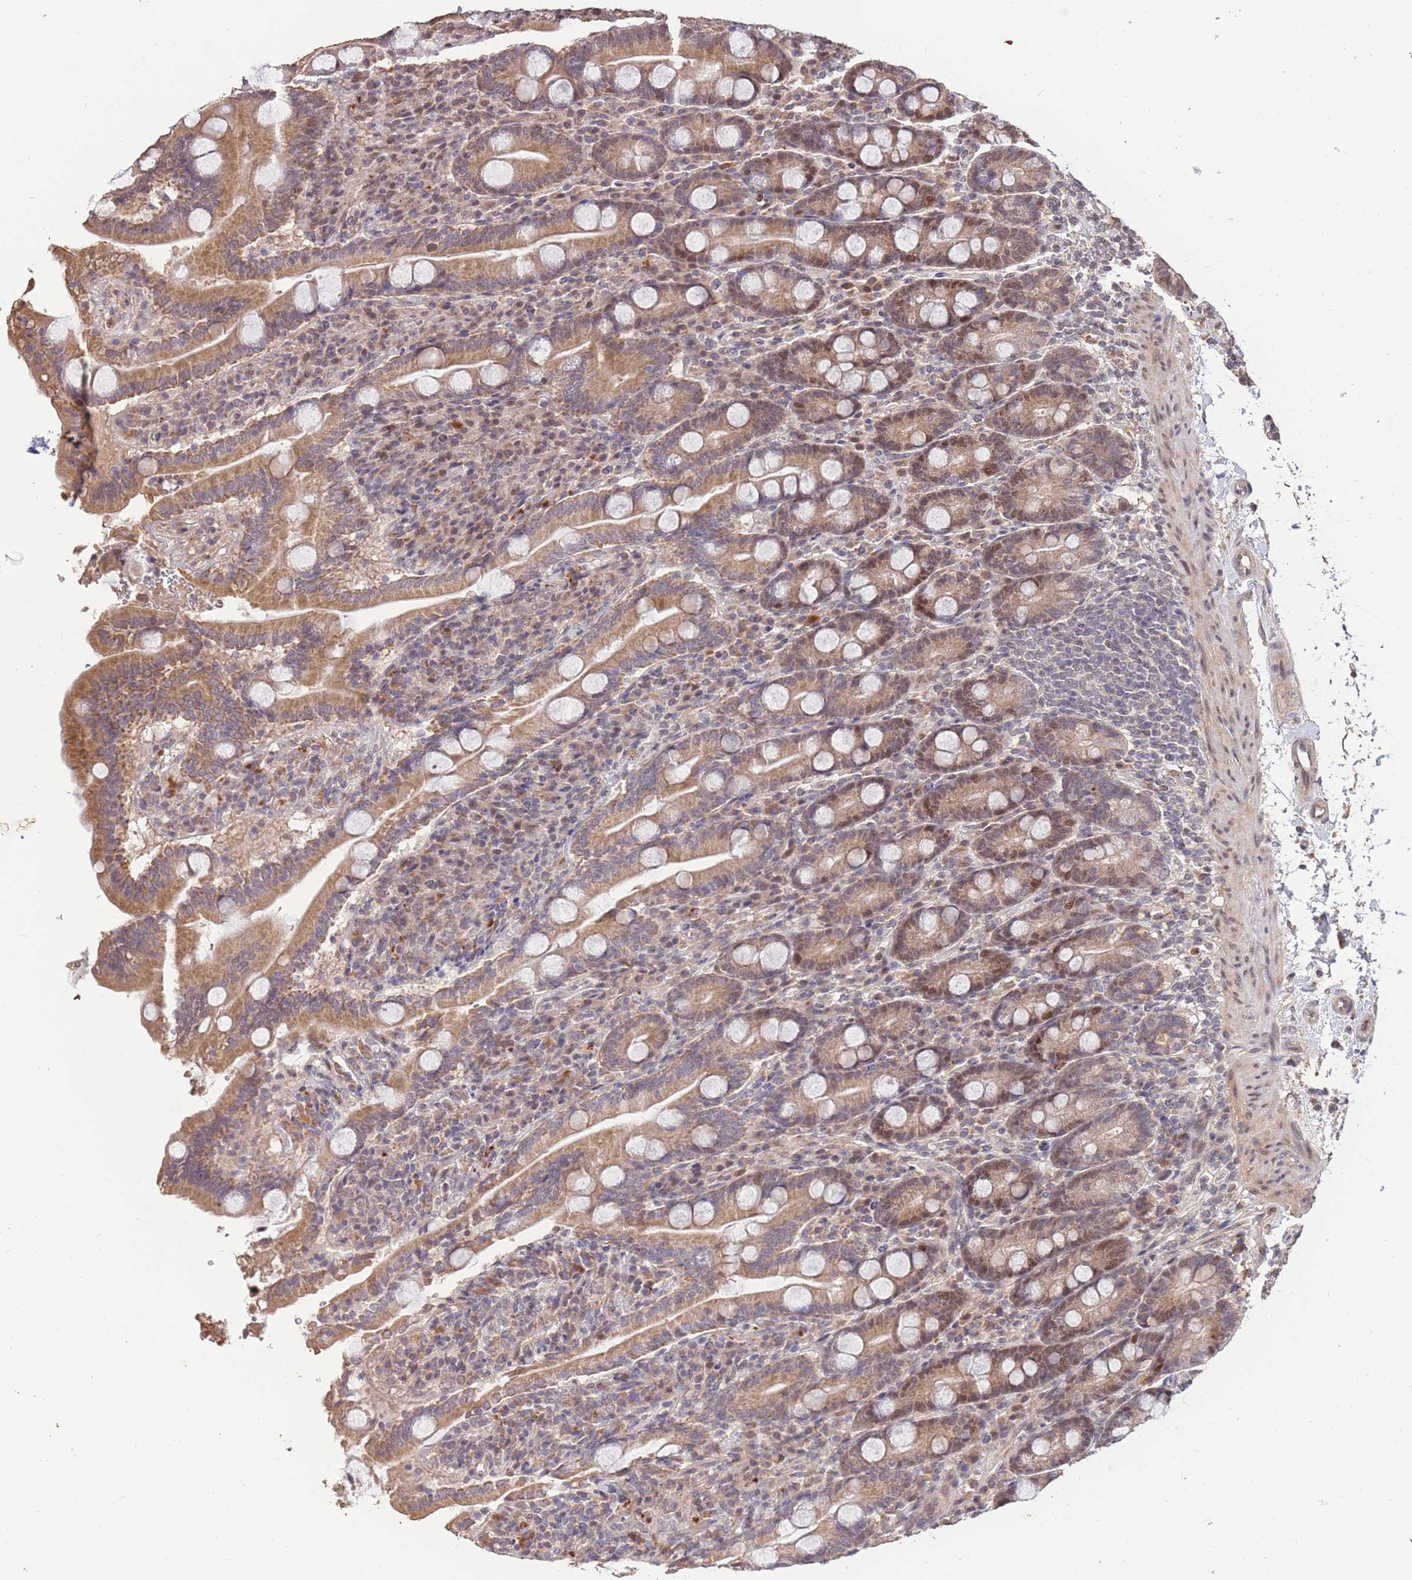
{"staining": {"intensity": "moderate", "quantity": ">75%", "location": "cytoplasmic/membranous,nuclear"}, "tissue": "duodenum", "cell_type": "Glandular cells", "image_type": "normal", "snomed": [{"axis": "morphology", "description": "Normal tissue, NOS"}, {"axis": "topography", "description": "Duodenum"}], "caption": "A medium amount of moderate cytoplasmic/membranous,nuclear positivity is seen in about >75% of glandular cells in unremarkable duodenum.", "gene": "RGS14", "patient": {"sex": "male", "age": 35}}